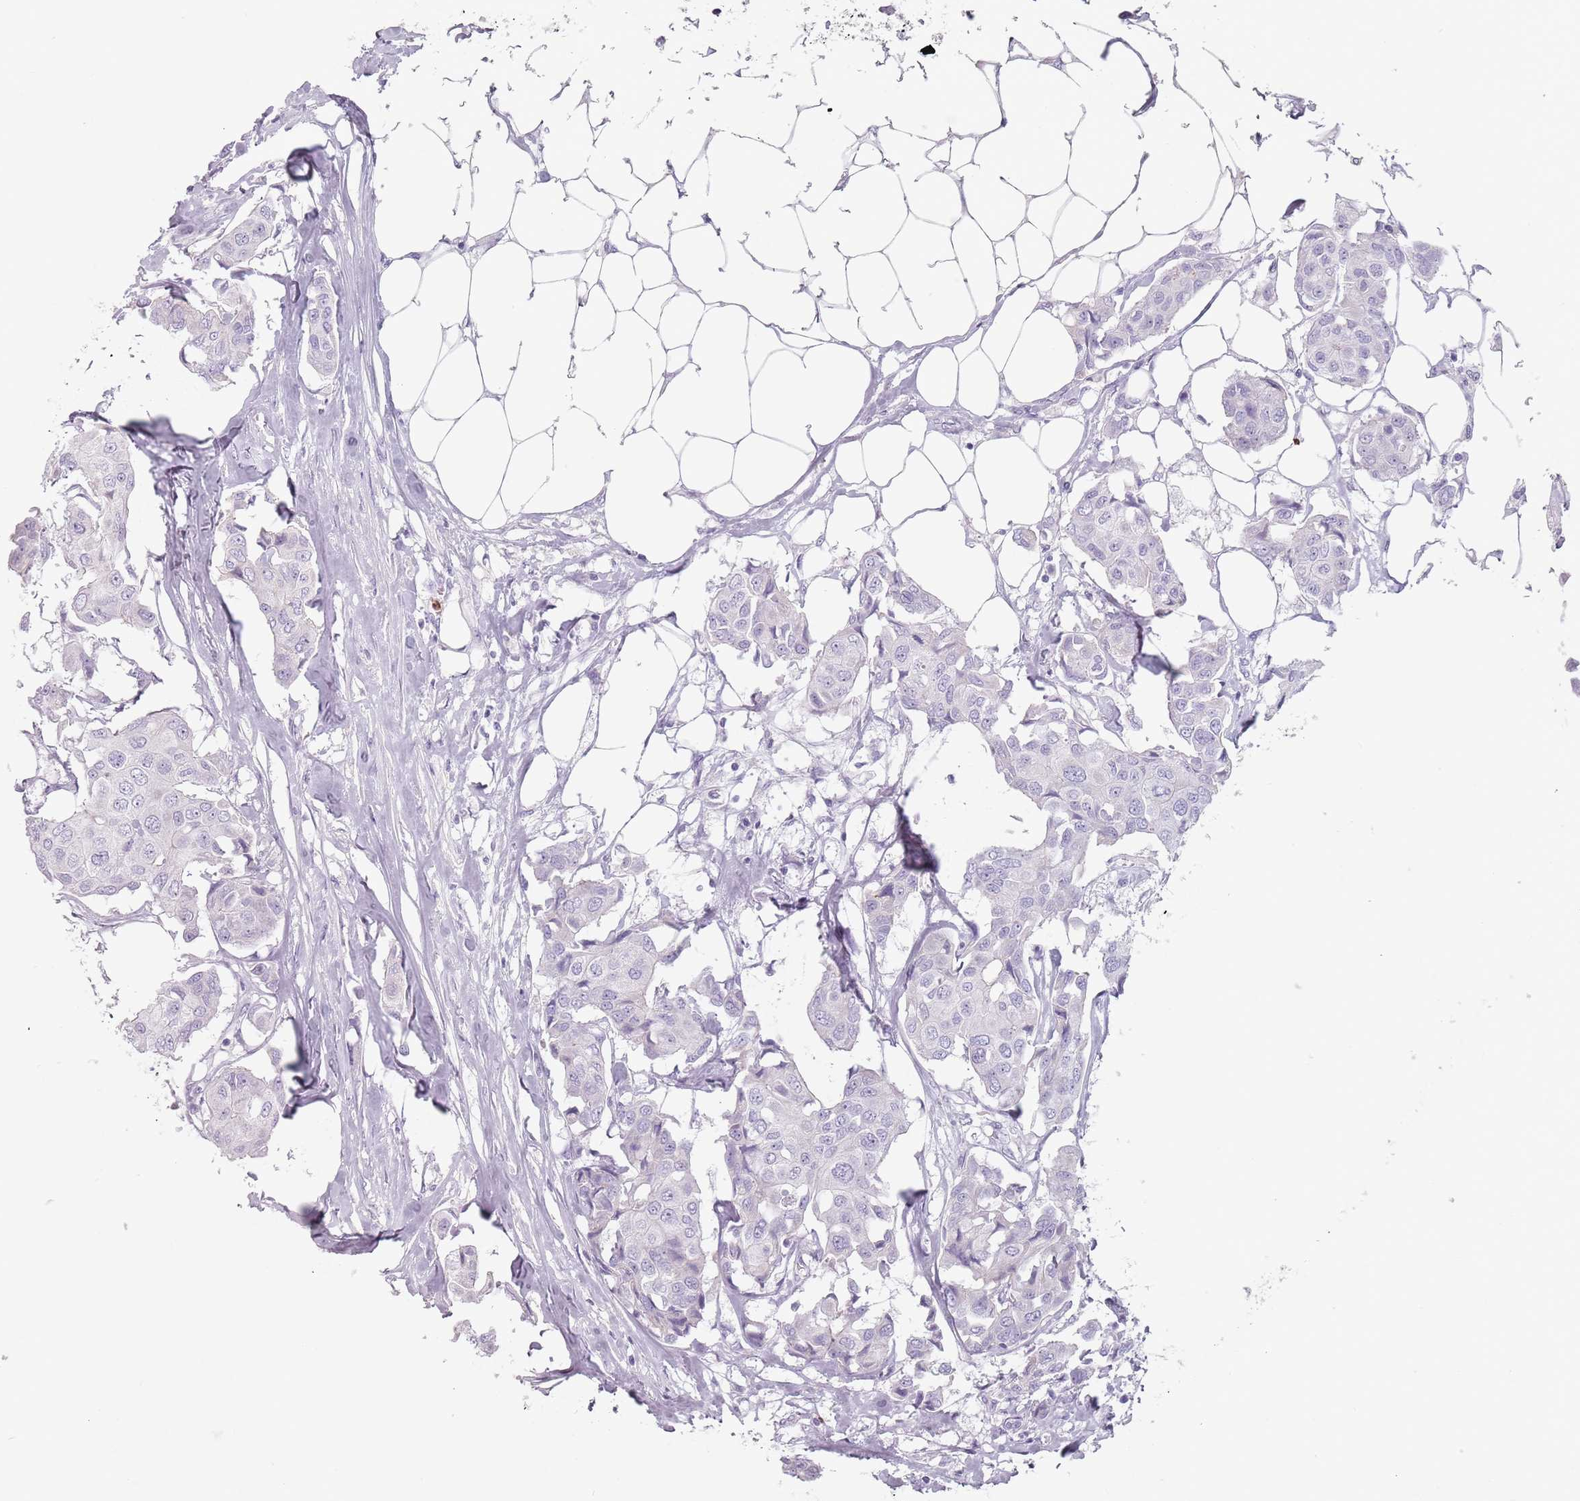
{"staining": {"intensity": "negative", "quantity": "none", "location": "none"}, "tissue": "breast cancer", "cell_type": "Tumor cells", "image_type": "cancer", "snomed": [{"axis": "morphology", "description": "Duct carcinoma"}, {"axis": "topography", "description": "Breast"}, {"axis": "topography", "description": "Lymph node"}], "caption": "A high-resolution histopathology image shows immunohistochemistry staining of breast cancer, which shows no significant expression in tumor cells. The staining is performed using DAB (3,3'-diaminobenzidine) brown chromogen with nuclei counter-stained in using hematoxylin.", "gene": "ZNF584", "patient": {"sex": "female", "age": 80}}